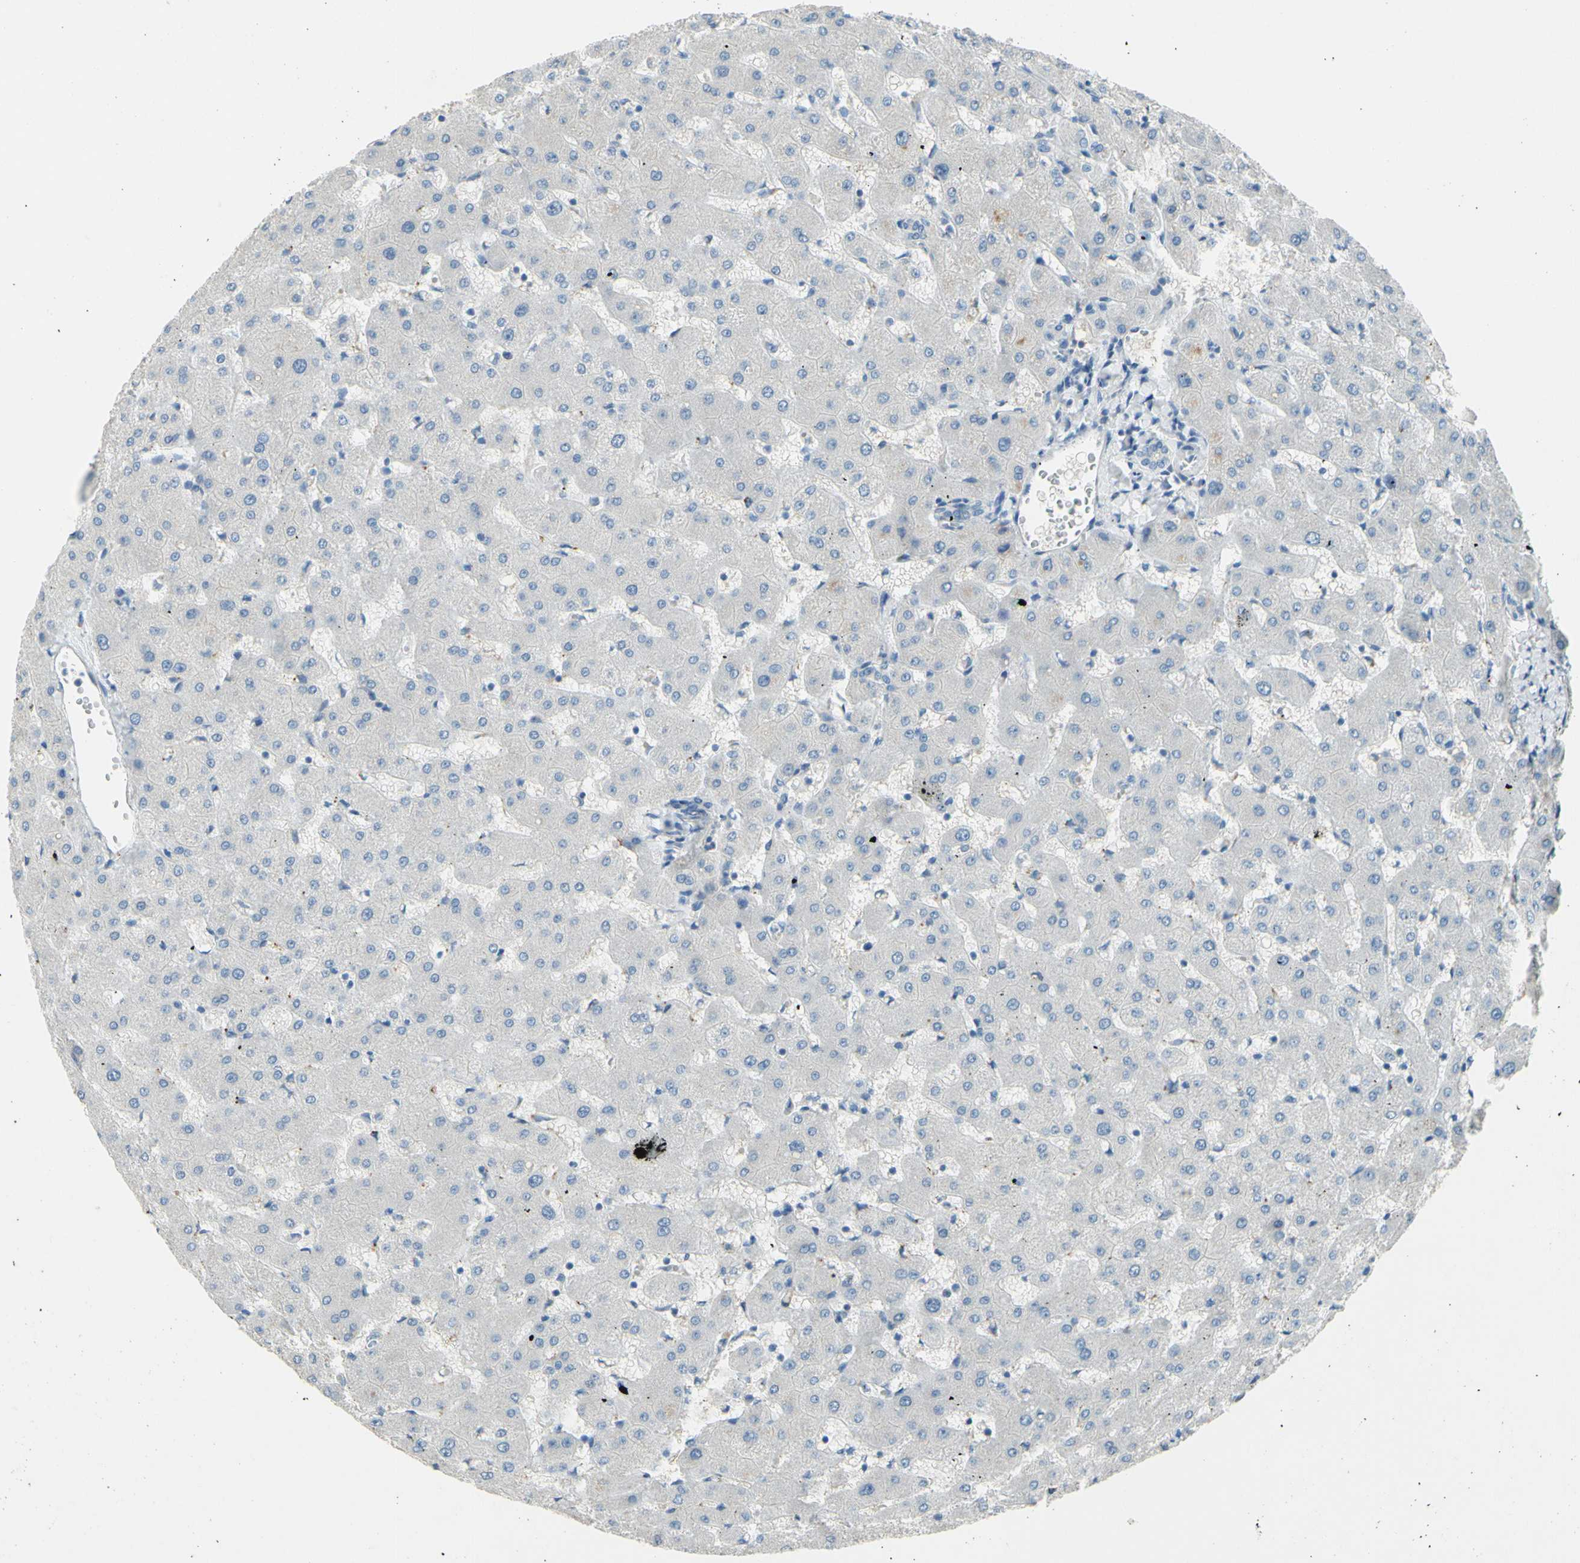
{"staining": {"intensity": "negative", "quantity": "none", "location": "none"}, "tissue": "liver", "cell_type": "Cholangiocytes", "image_type": "normal", "snomed": [{"axis": "morphology", "description": "Normal tissue, NOS"}, {"axis": "topography", "description": "Liver"}], "caption": "DAB immunohistochemical staining of normal human liver exhibits no significant staining in cholangiocytes. (Immunohistochemistry, brightfield microscopy, high magnification).", "gene": "CDH10", "patient": {"sex": "female", "age": 63}}